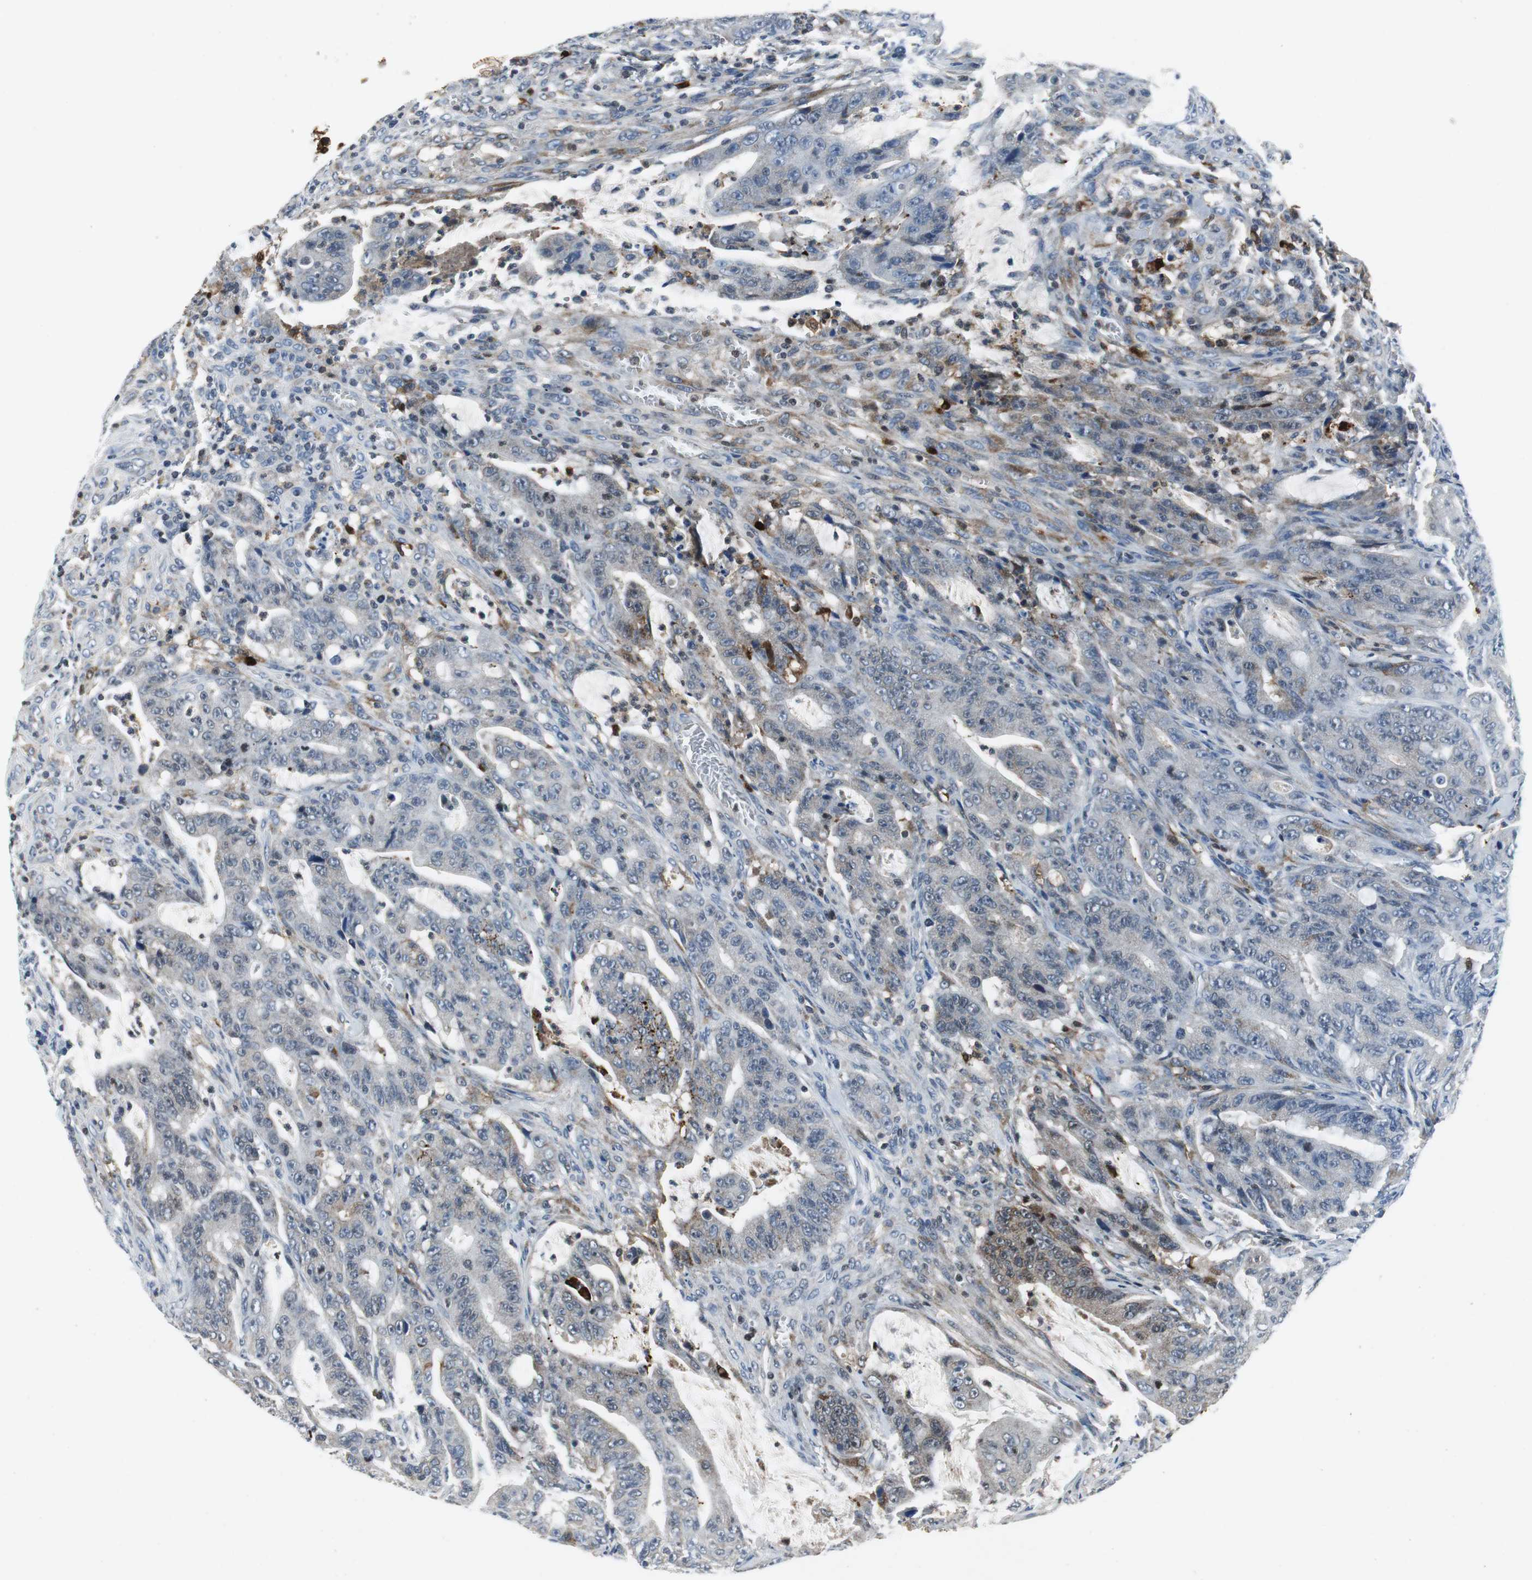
{"staining": {"intensity": "weak", "quantity": "<25%", "location": "cytoplasmic/membranous,nuclear"}, "tissue": "colorectal cancer", "cell_type": "Tumor cells", "image_type": "cancer", "snomed": [{"axis": "morphology", "description": "Adenocarcinoma, NOS"}, {"axis": "topography", "description": "Colon"}], "caption": "Tumor cells are negative for brown protein staining in adenocarcinoma (colorectal).", "gene": "ORM1", "patient": {"sex": "male", "age": 45}}